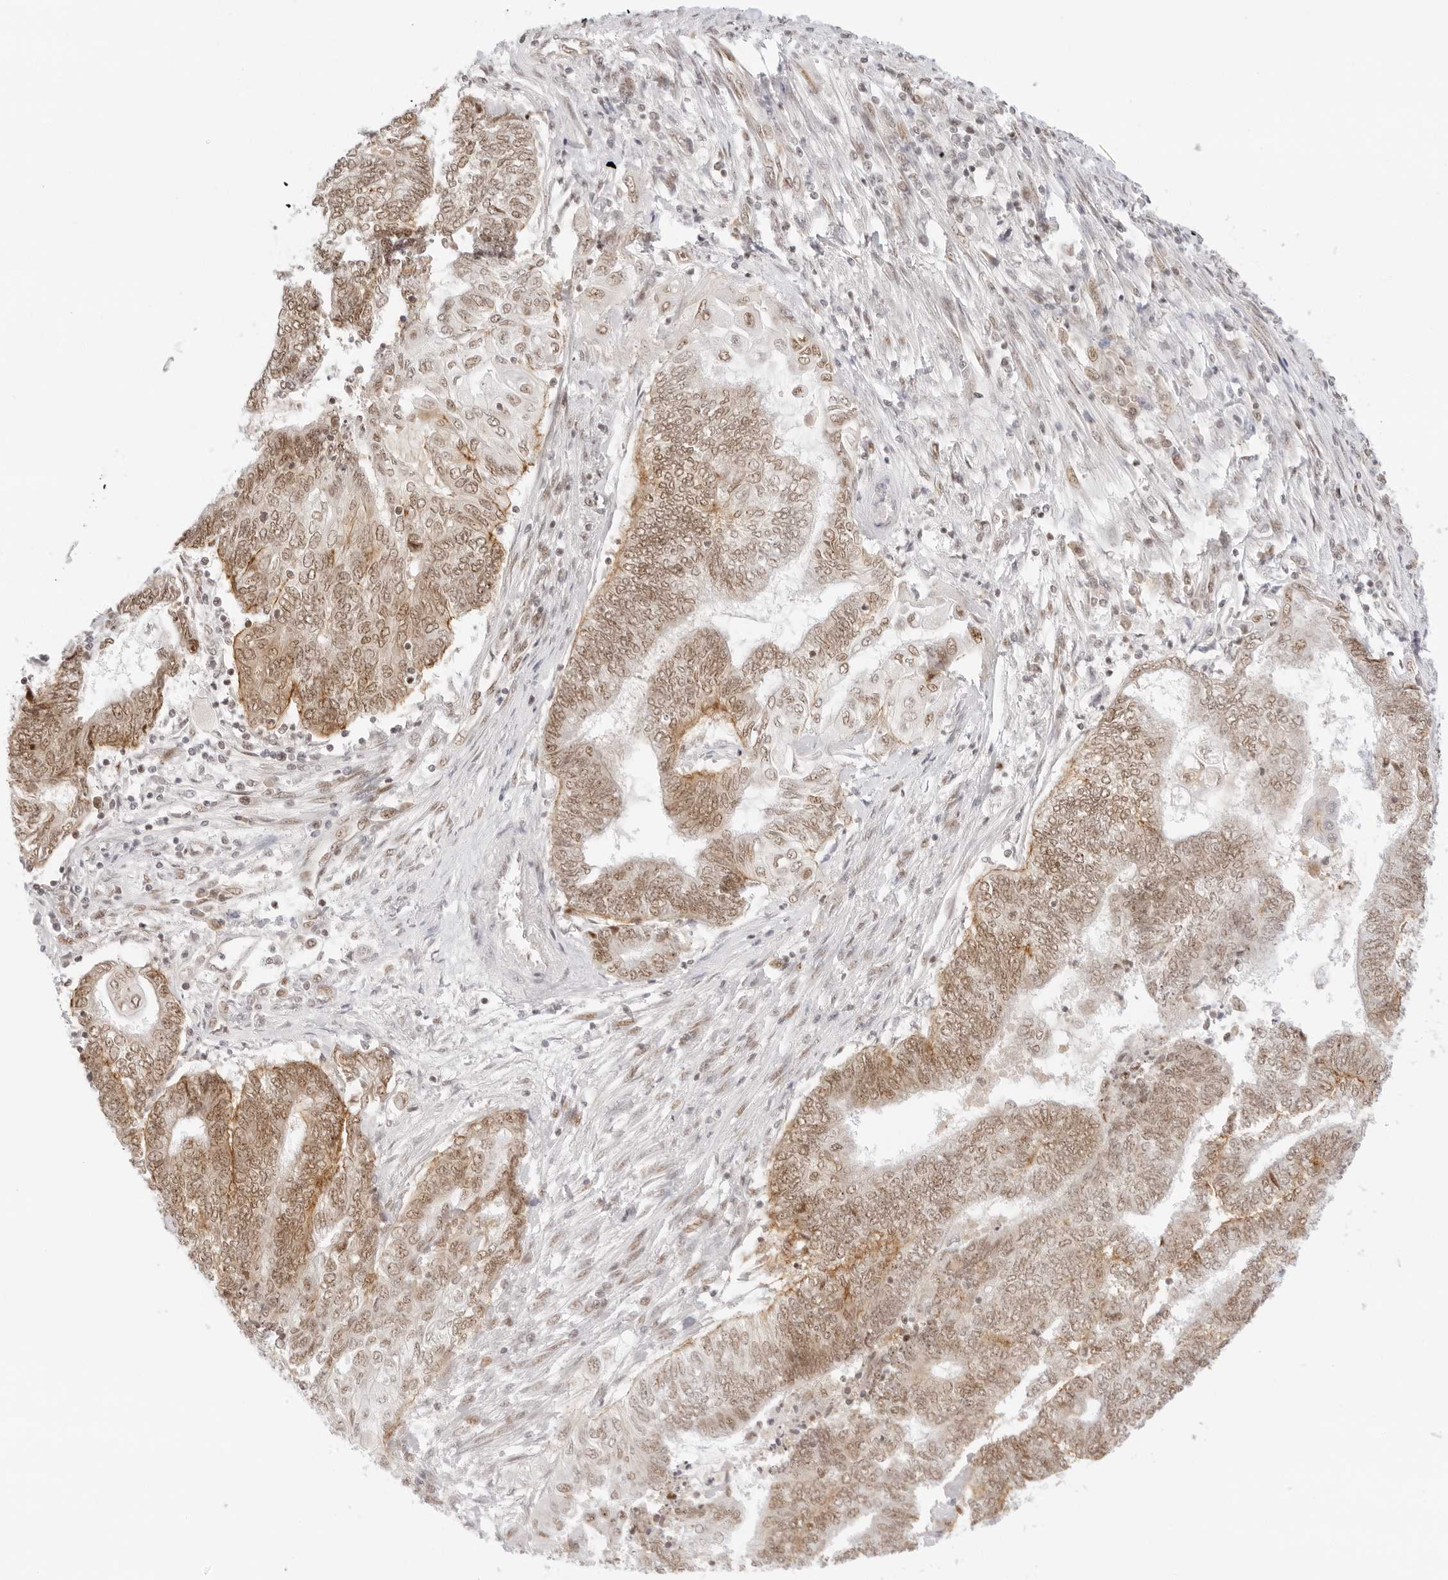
{"staining": {"intensity": "moderate", "quantity": ">75%", "location": "cytoplasmic/membranous,nuclear"}, "tissue": "endometrial cancer", "cell_type": "Tumor cells", "image_type": "cancer", "snomed": [{"axis": "morphology", "description": "Adenocarcinoma, NOS"}, {"axis": "topography", "description": "Uterus"}, {"axis": "topography", "description": "Endometrium"}], "caption": "The micrograph shows immunohistochemical staining of endometrial cancer (adenocarcinoma). There is moderate cytoplasmic/membranous and nuclear positivity is appreciated in about >75% of tumor cells.", "gene": "ITGA6", "patient": {"sex": "female", "age": 70}}